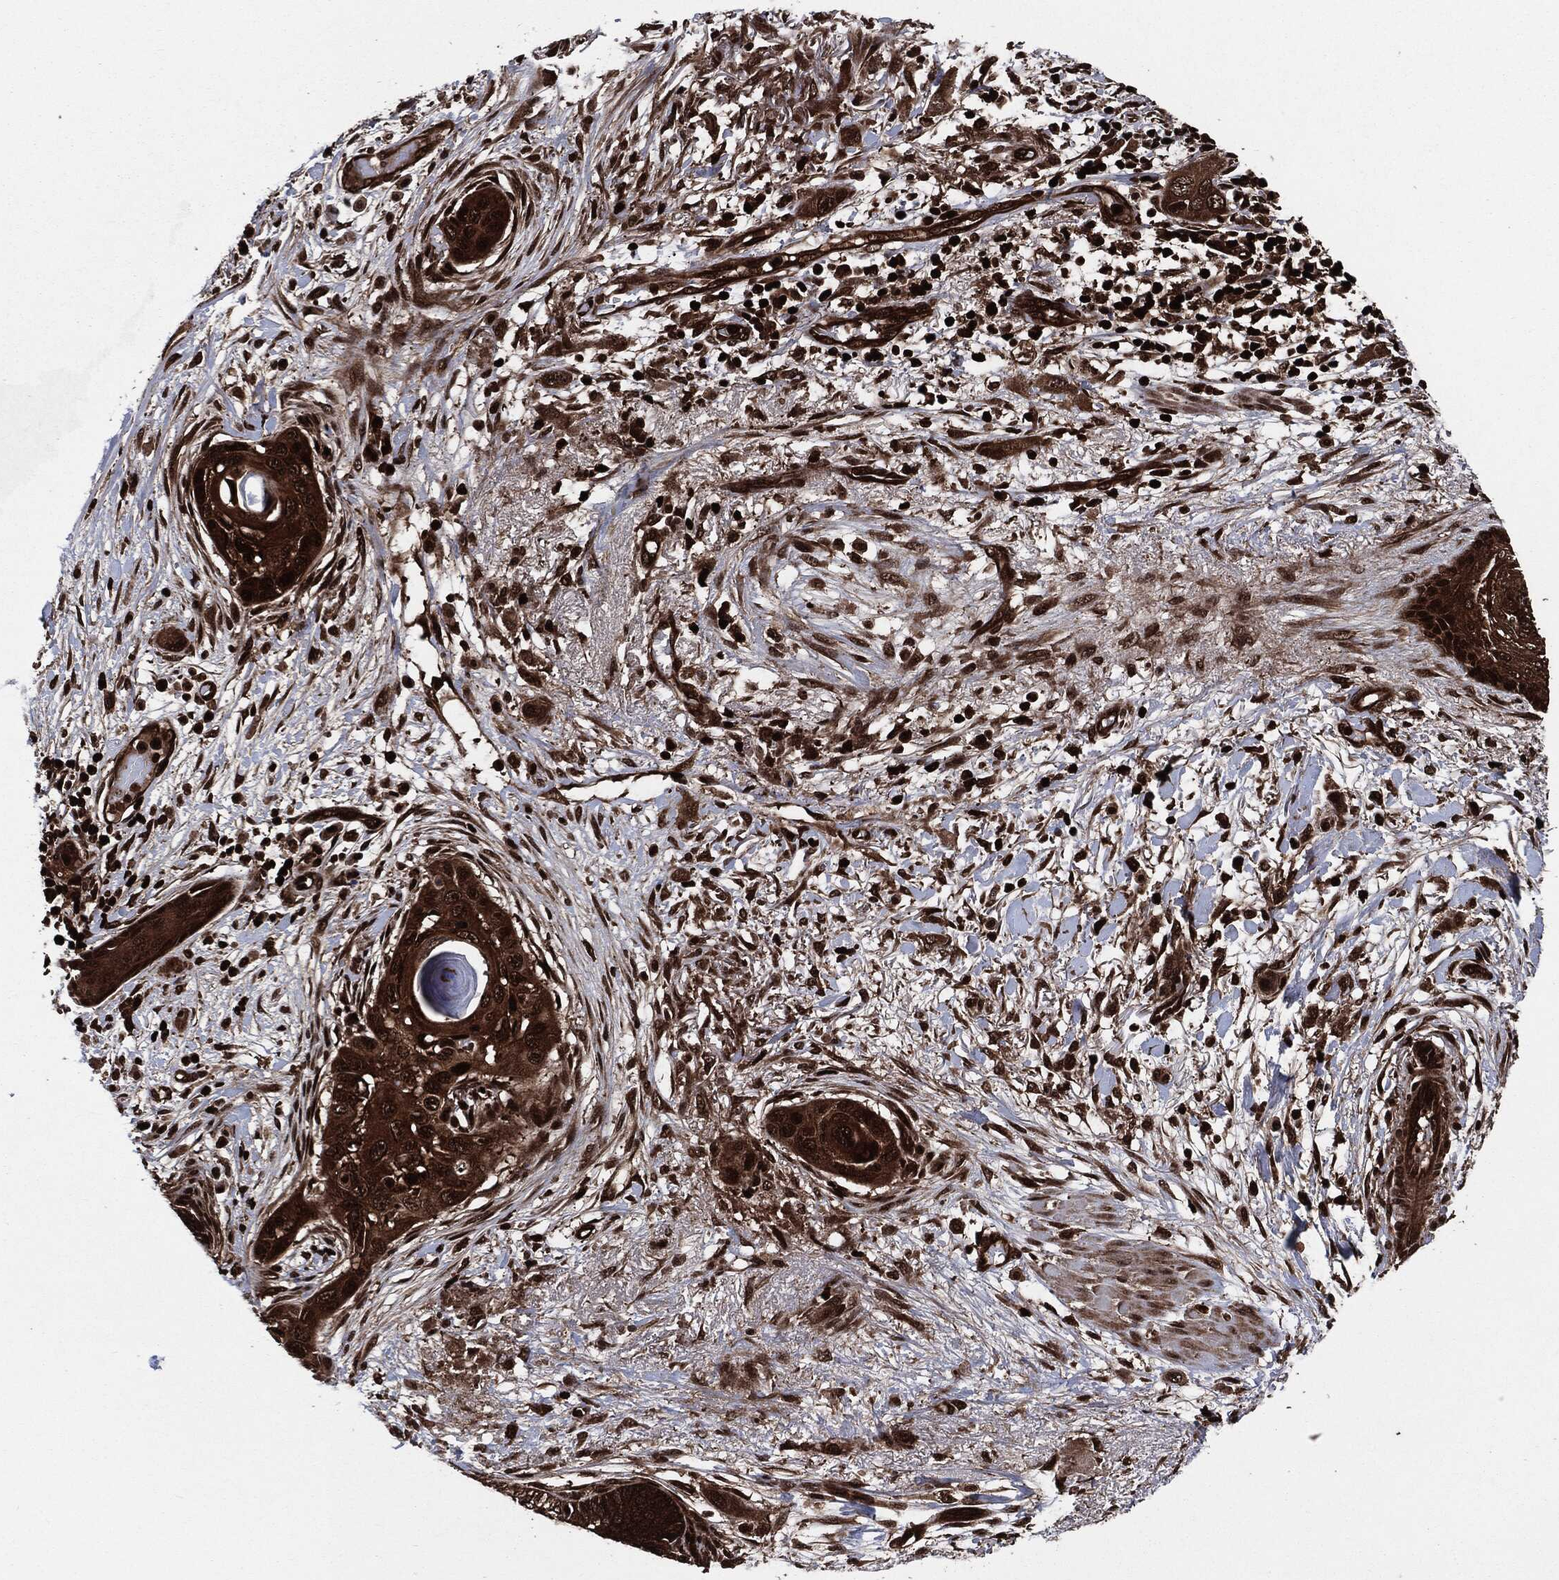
{"staining": {"intensity": "strong", "quantity": ">75%", "location": "cytoplasmic/membranous"}, "tissue": "skin cancer", "cell_type": "Tumor cells", "image_type": "cancer", "snomed": [{"axis": "morphology", "description": "Squamous cell carcinoma, NOS"}, {"axis": "topography", "description": "Skin"}], "caption": "Protein expression analysis of human skin cancer reveals strong cytoplasmic/membranous staining in about >75% of tumor cells.", "gene": "YWHAB", "patient": {"sex": "male", "age": 79}}